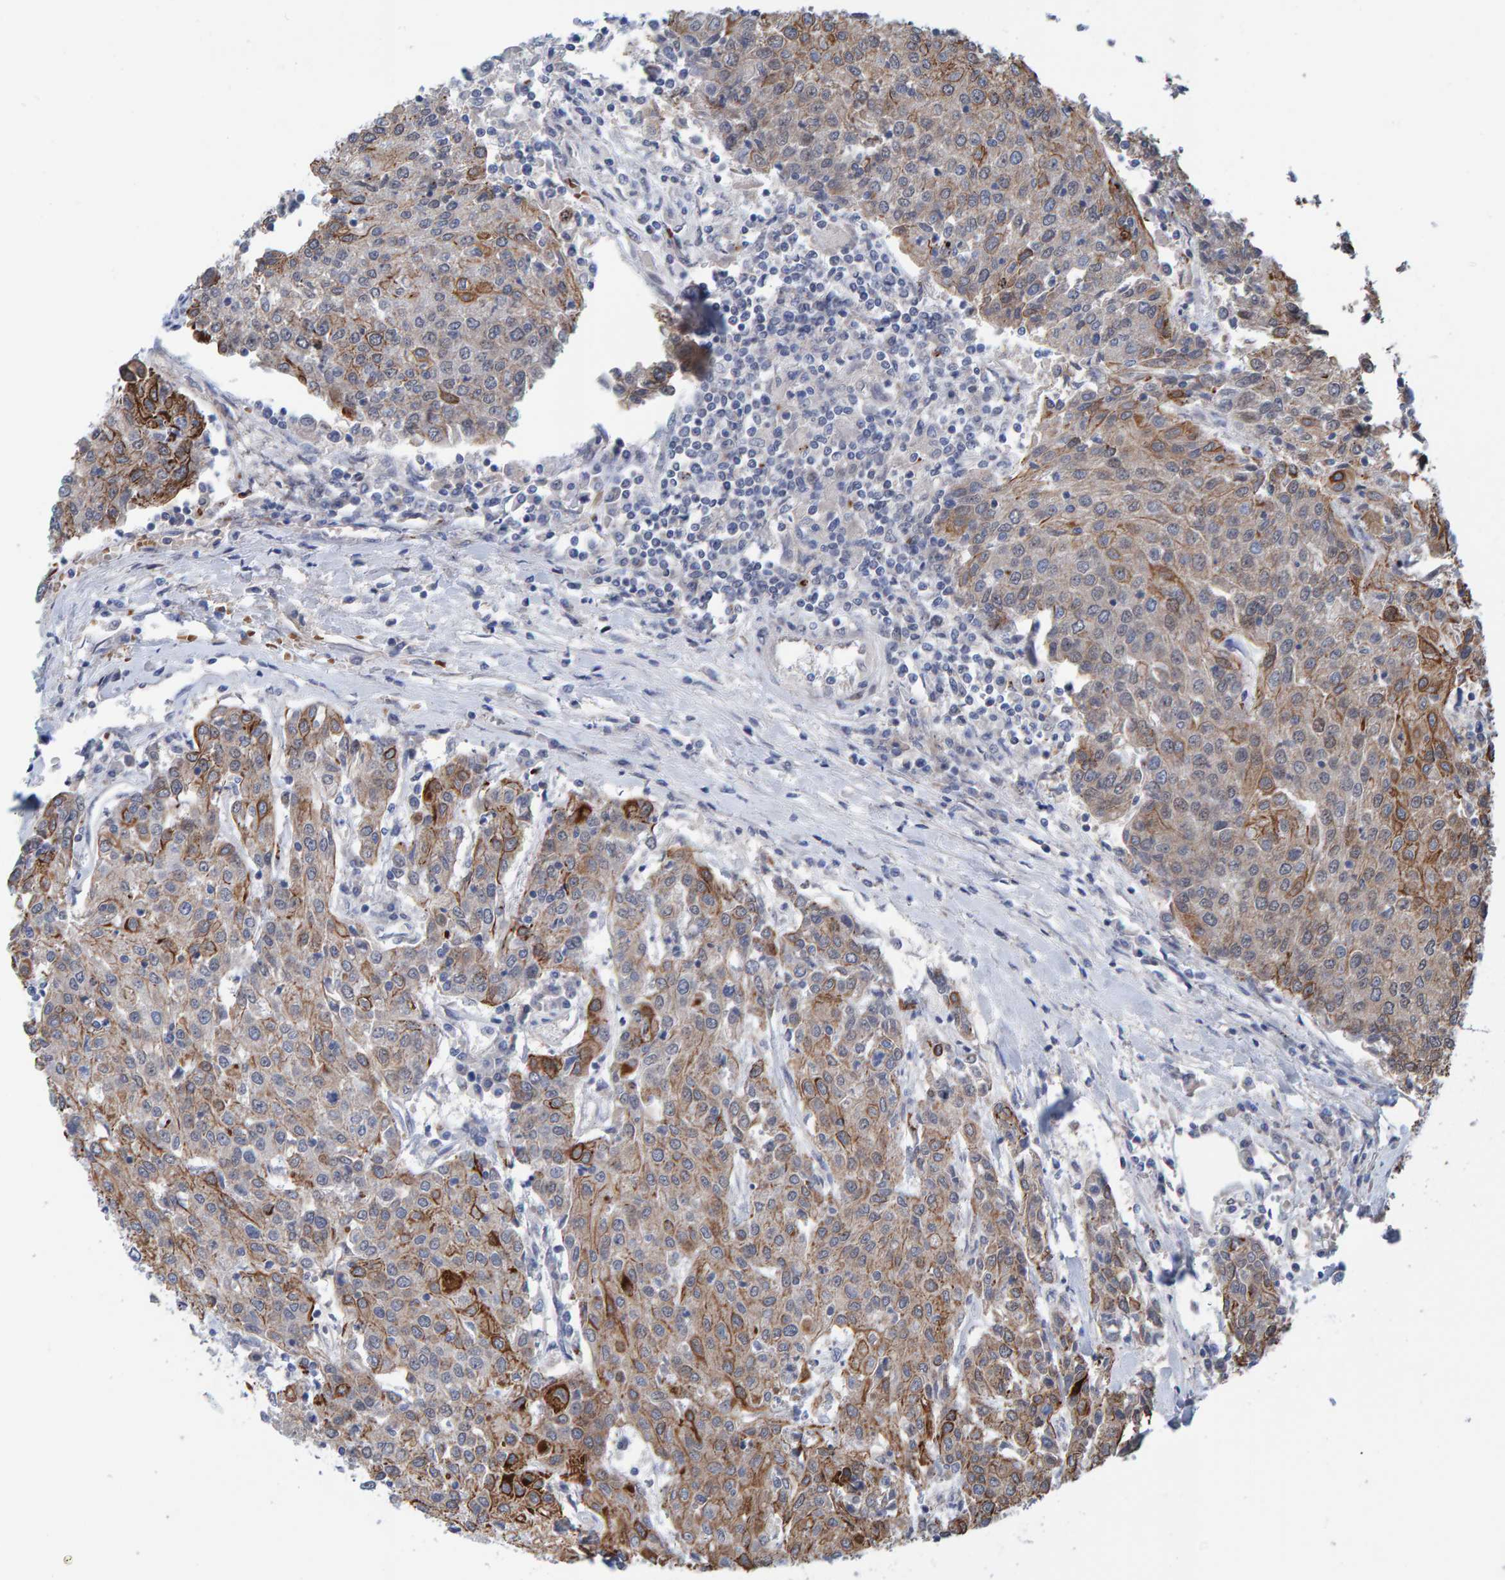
{"staining": {"intensity": "moderate", "quantity": "<25%", "location": "cytoplasmic/membranous"}, "tissue": "urothelial cancer", "cell_type": "Tumor cells", "image_type": "cancer", "snomed": [{"axis": "morphology", "description": "Urothelial carcinoma, High grade"}, {"axis": "topography", "description": "Urinary bladder"}], "caption": "About <25% of tumor cells in urothelial carcinoma (high-grade) reveal moderate cytoplasmic/membranous protein staining as visualized by brown immunohistochemical staining.", "gene": "MFSD6L", "patient": {"sex": "female", "age": 85}}